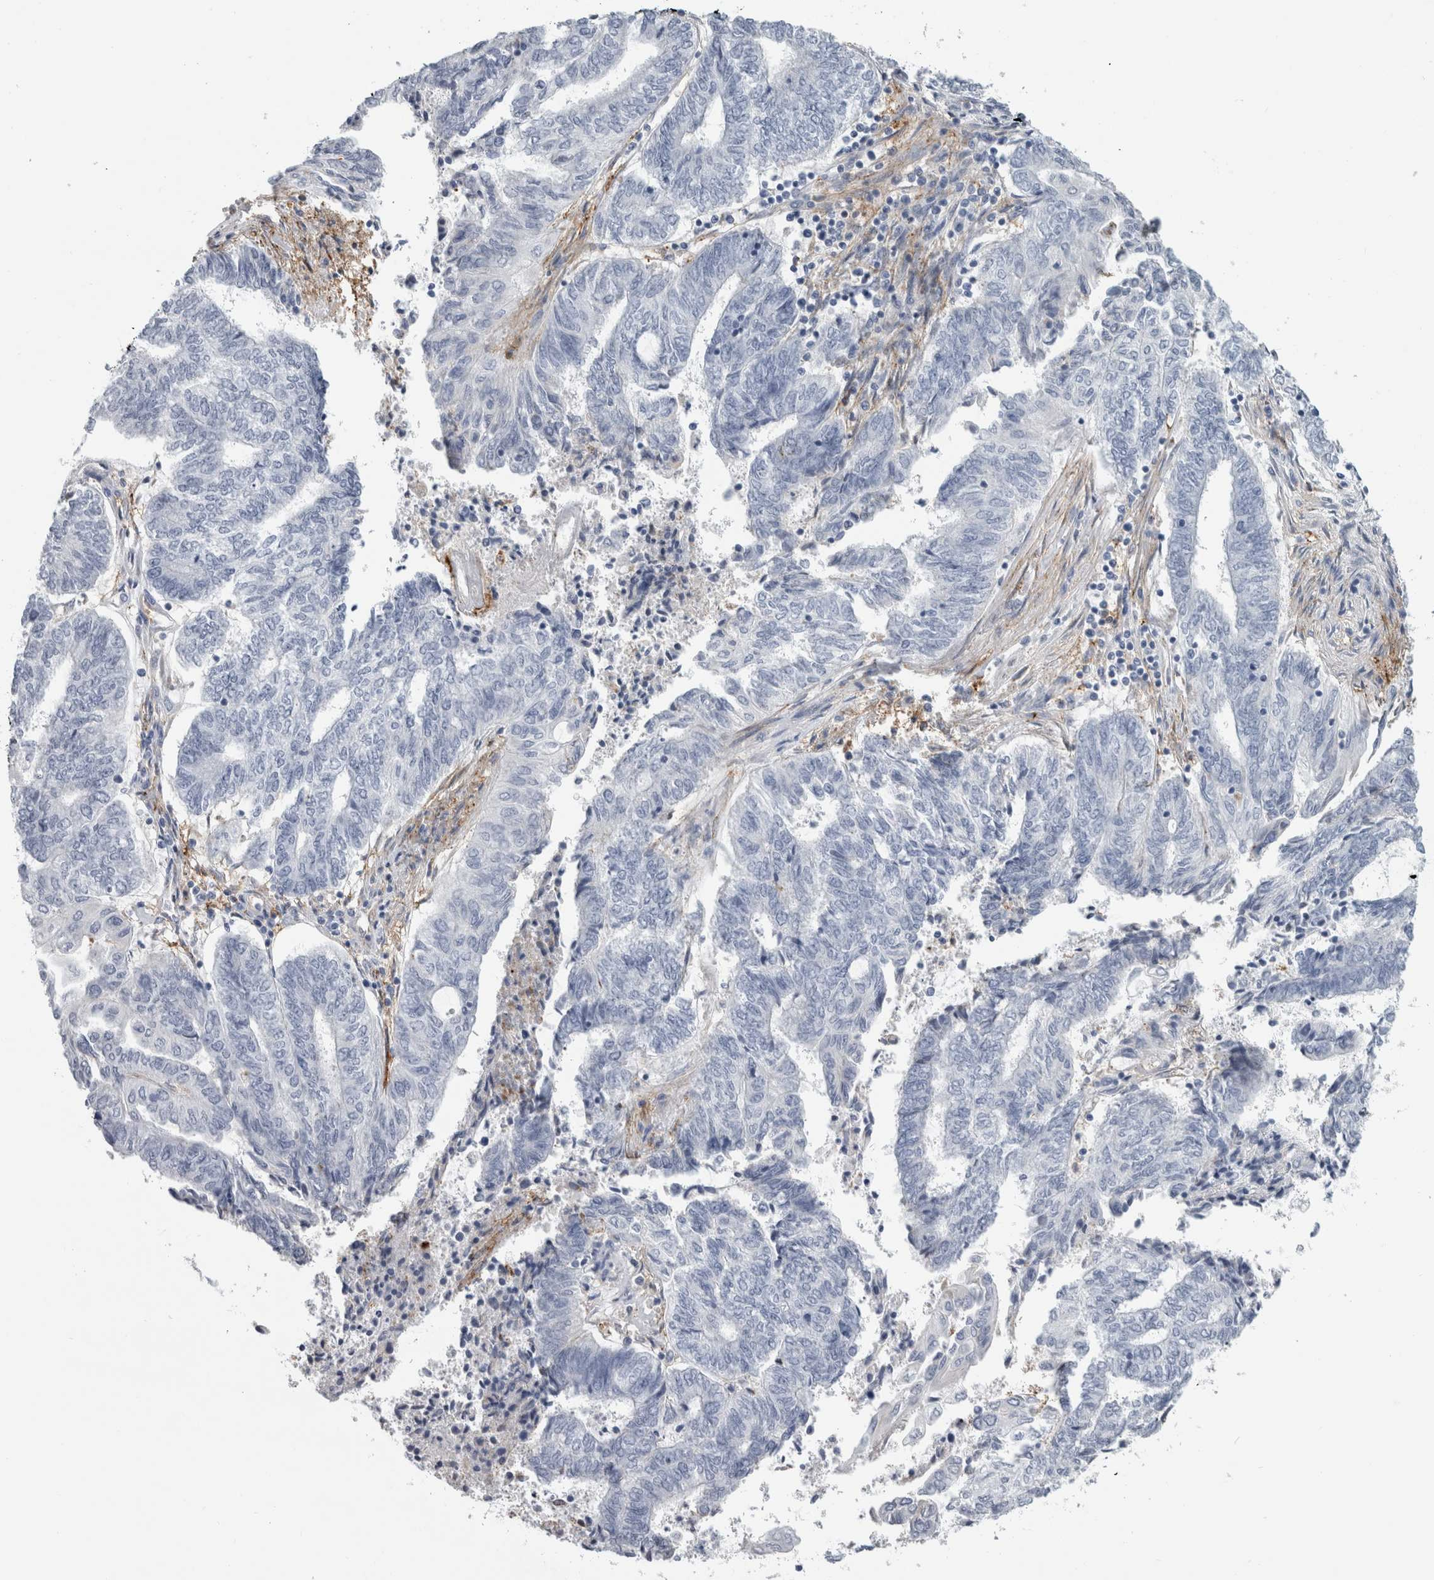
{"staining": {"intensity": "negative", "quantity": "none", "location": "none"}, "tissue": "endometrial cancer", "cell_type": "Tumor cells", "image_type": "cancer", "snomed": [{"axis": "morphology", "description": "Adenocarcinoma, NOS"}, {"axis": "topography", "description": "Uterus"}, {"axis": "topography", "description": "Endometrium"}], "caption": "Tumor cells show no significant protein positivity in endometrial cancer (adenocarcinoma). (Stains: DAB IHC with hematoxylin counter stain, Microscopy: brightfield microscopy at high magnification).", "gene": "DNAJC24", "patient": {"sex": "female", "age": 70}}